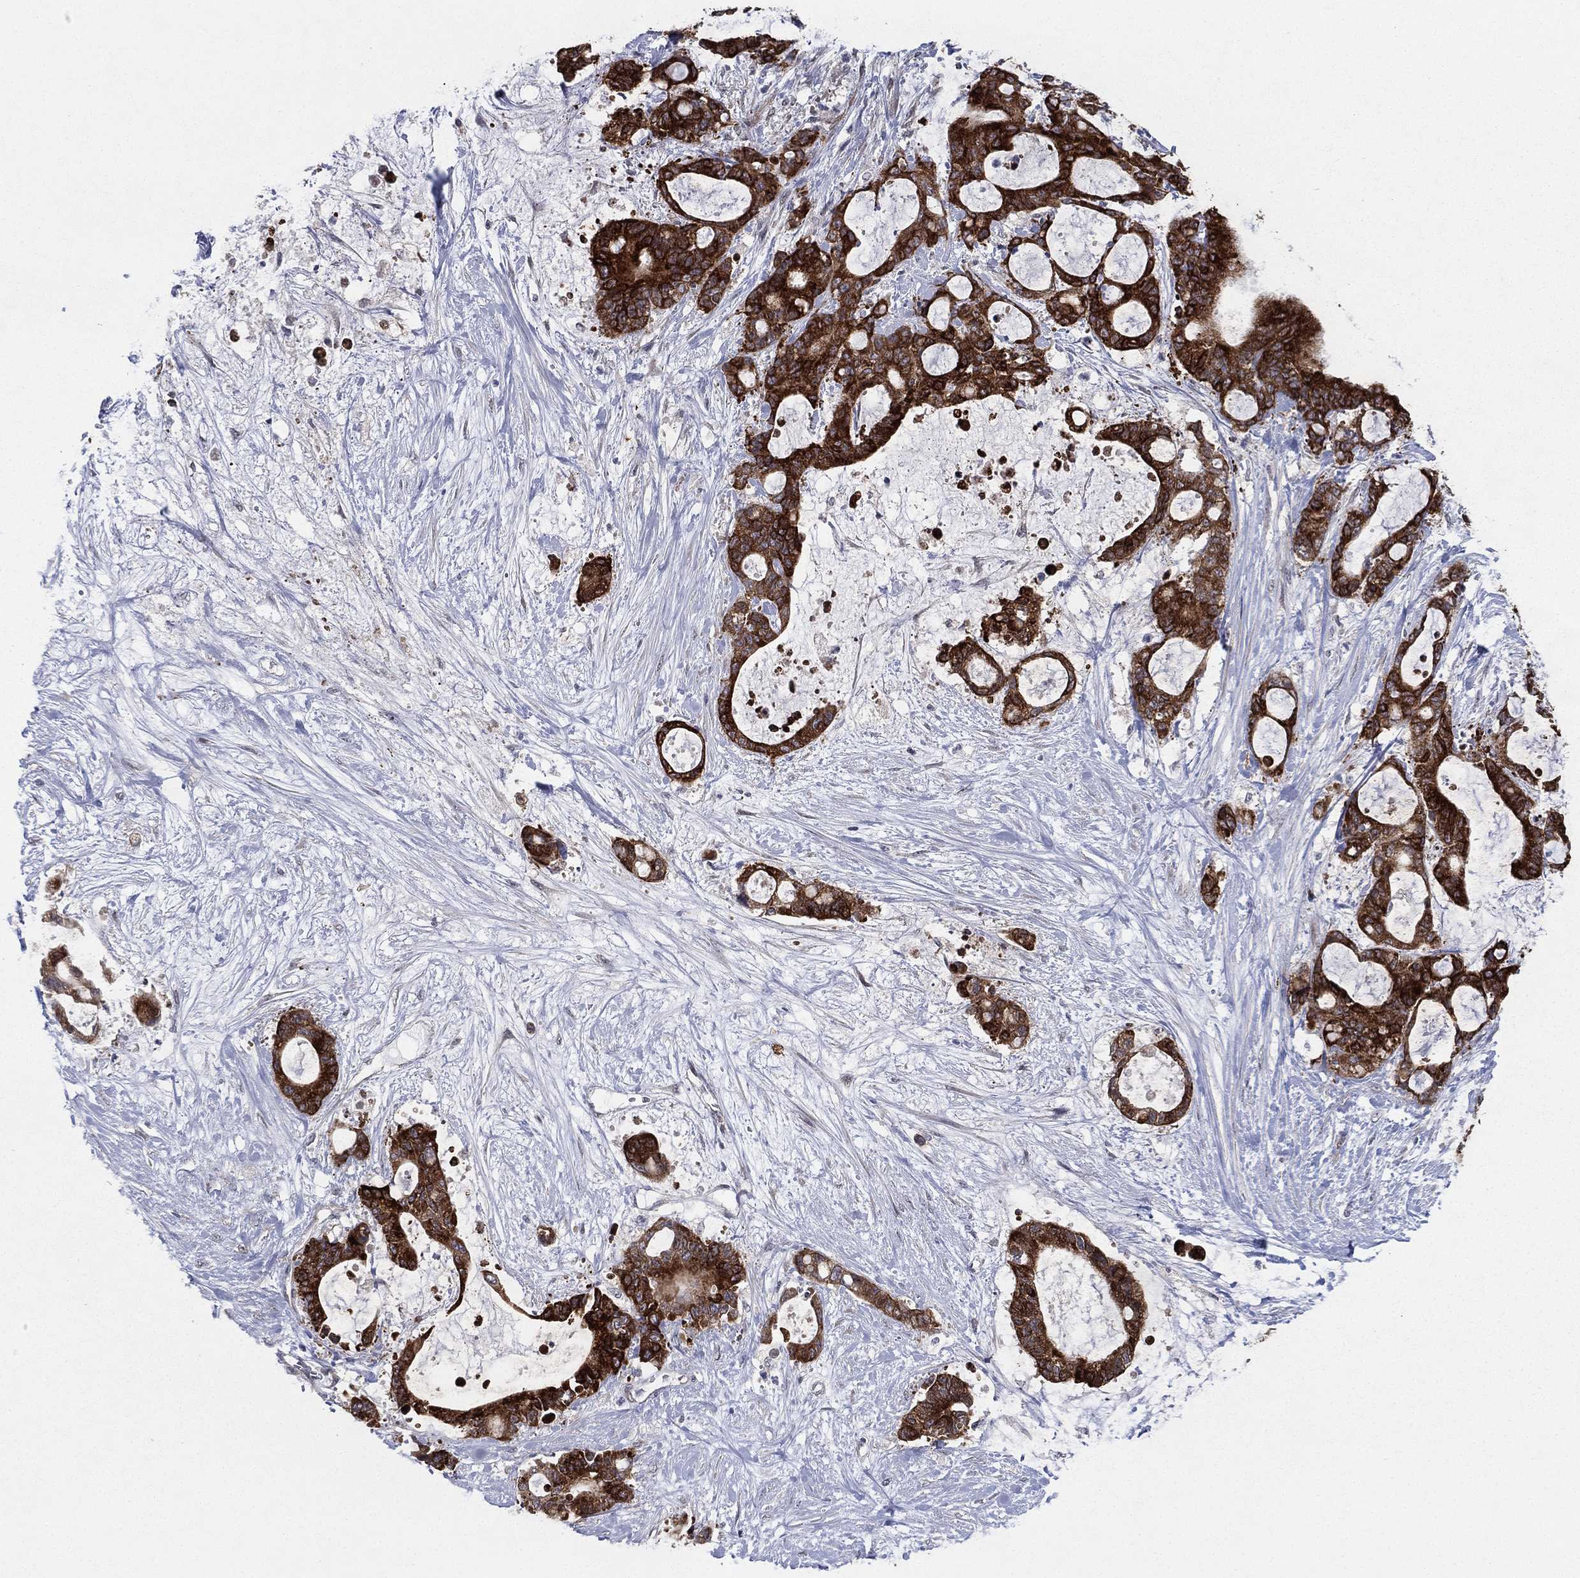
{"staining": {"intensity": "strong", "quantity": ">75%", "location": "cytoplasmic/membranous"}, "tissue": "liver cancer", "cell_type": "Tumor cells", "image_type": "cancer", "snomed": [{"axis": "morphology", "description": "Normal tissue, NOS"}, {"axis": "morphology", "description": "Cholangiocarcinoma"}, {"axis": "topography", "description": "Liver"}, {"axis": "topography", "description": "Peripheral nerve tissue"}], "caption": "Liver cancer stained with IHC displays strong cytoplasmic/membranous positivity in about >75% of tumor cells.", "gene": "KAT14", "patient": {"sex": "female", "age": 73}}